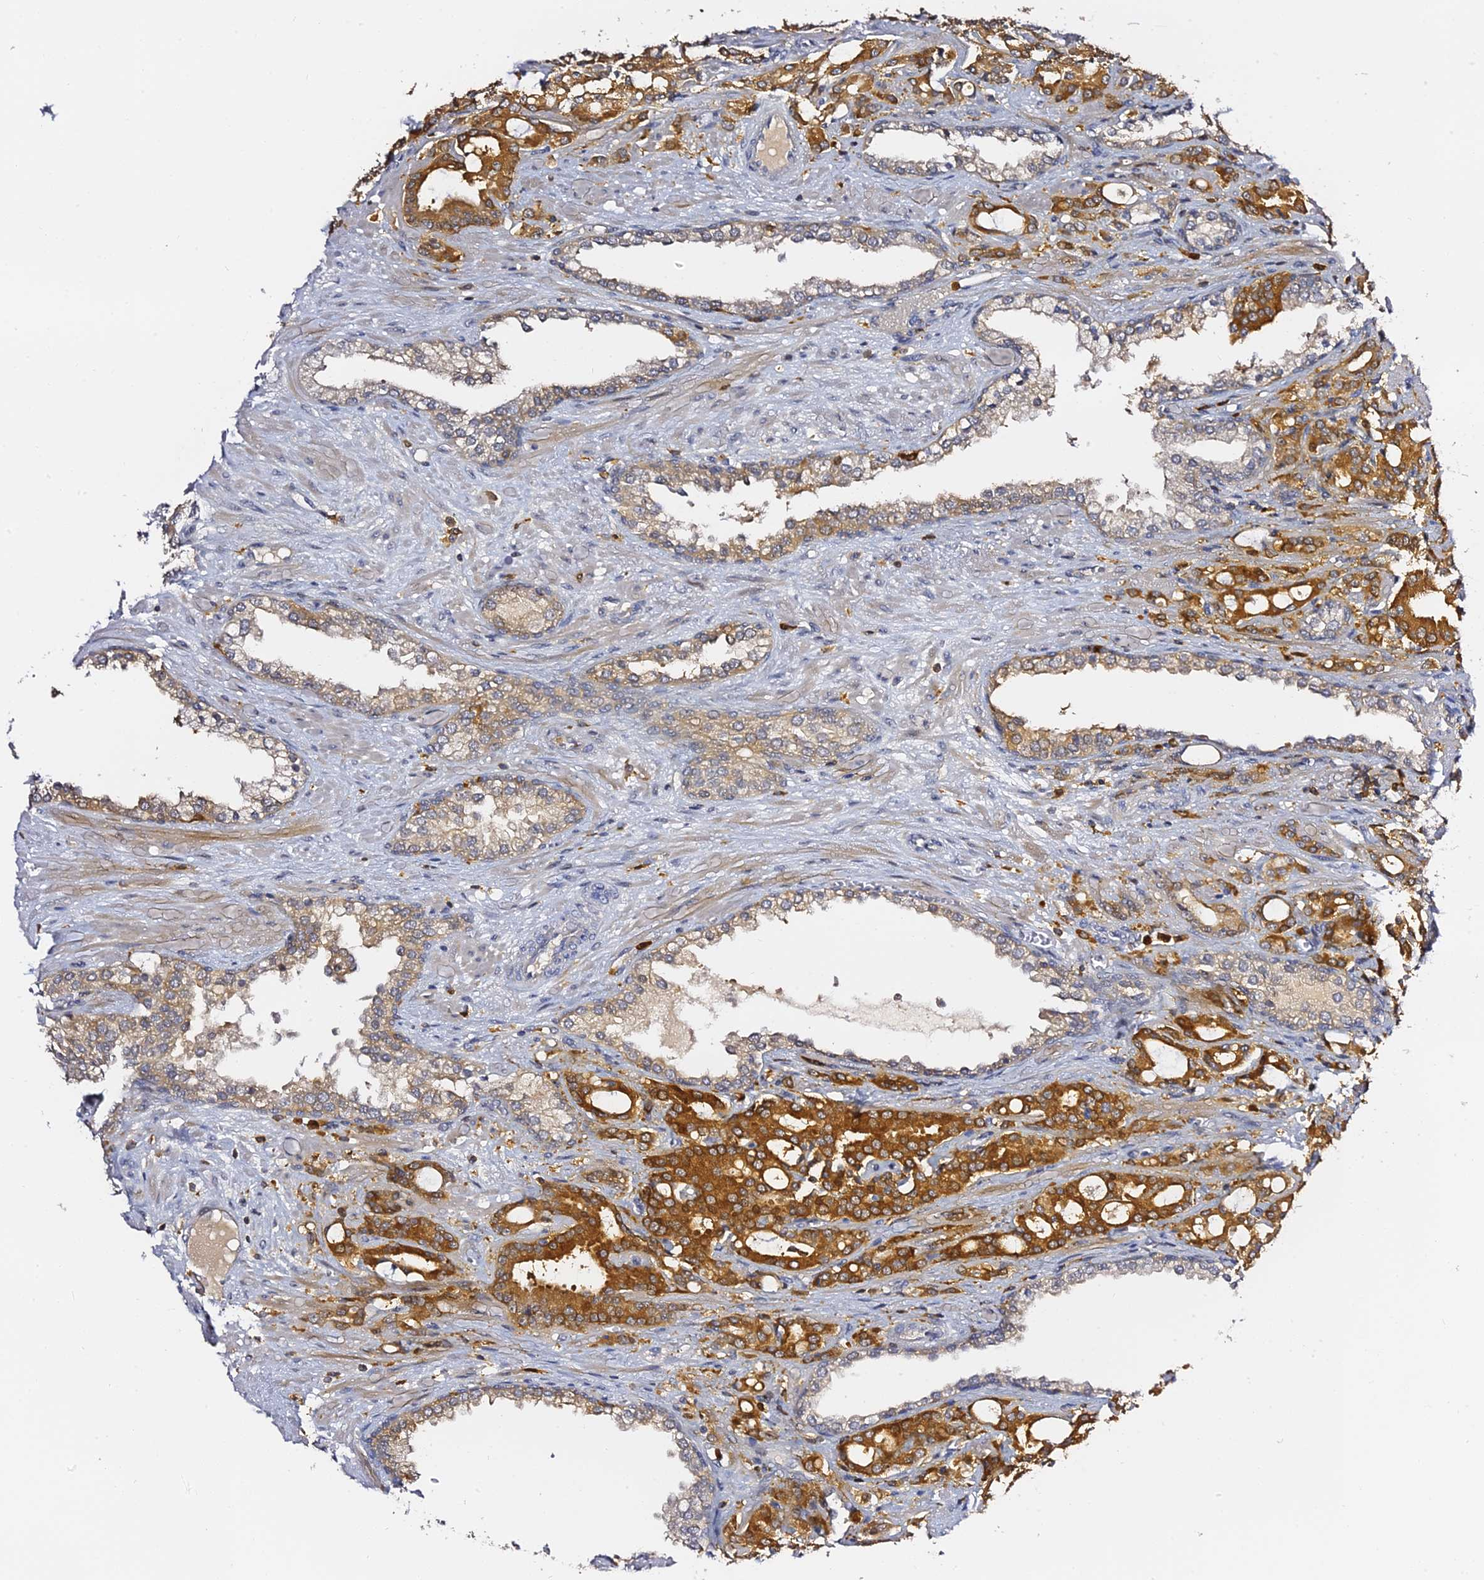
{"staining": {"intensity": "strong", "quantity": ">75%", "location": "cytoplasmic/membranous"}, "tissue": "prostate cancer", "cell_type": "Tumor cells", "image_type": "cancer", "snomed": [{"axis": "morphology", "description": "Adenocarcinoma, High grade"}, {"axis": "topography", "description": "Prostate"}], "caption": "Immunohistochemical staining of human prostate high-grade adenocarcinoma reveals strong cytoplasmic/membranous protein staining in approximately >75% of tumor cells. The staining is performed using DAB brown chromogen to label protein expression. The nuclei are counter-stained blue using hematoxylin.", "gene": "IL4I1", "patient": {"sex": "male", "age": 72}}